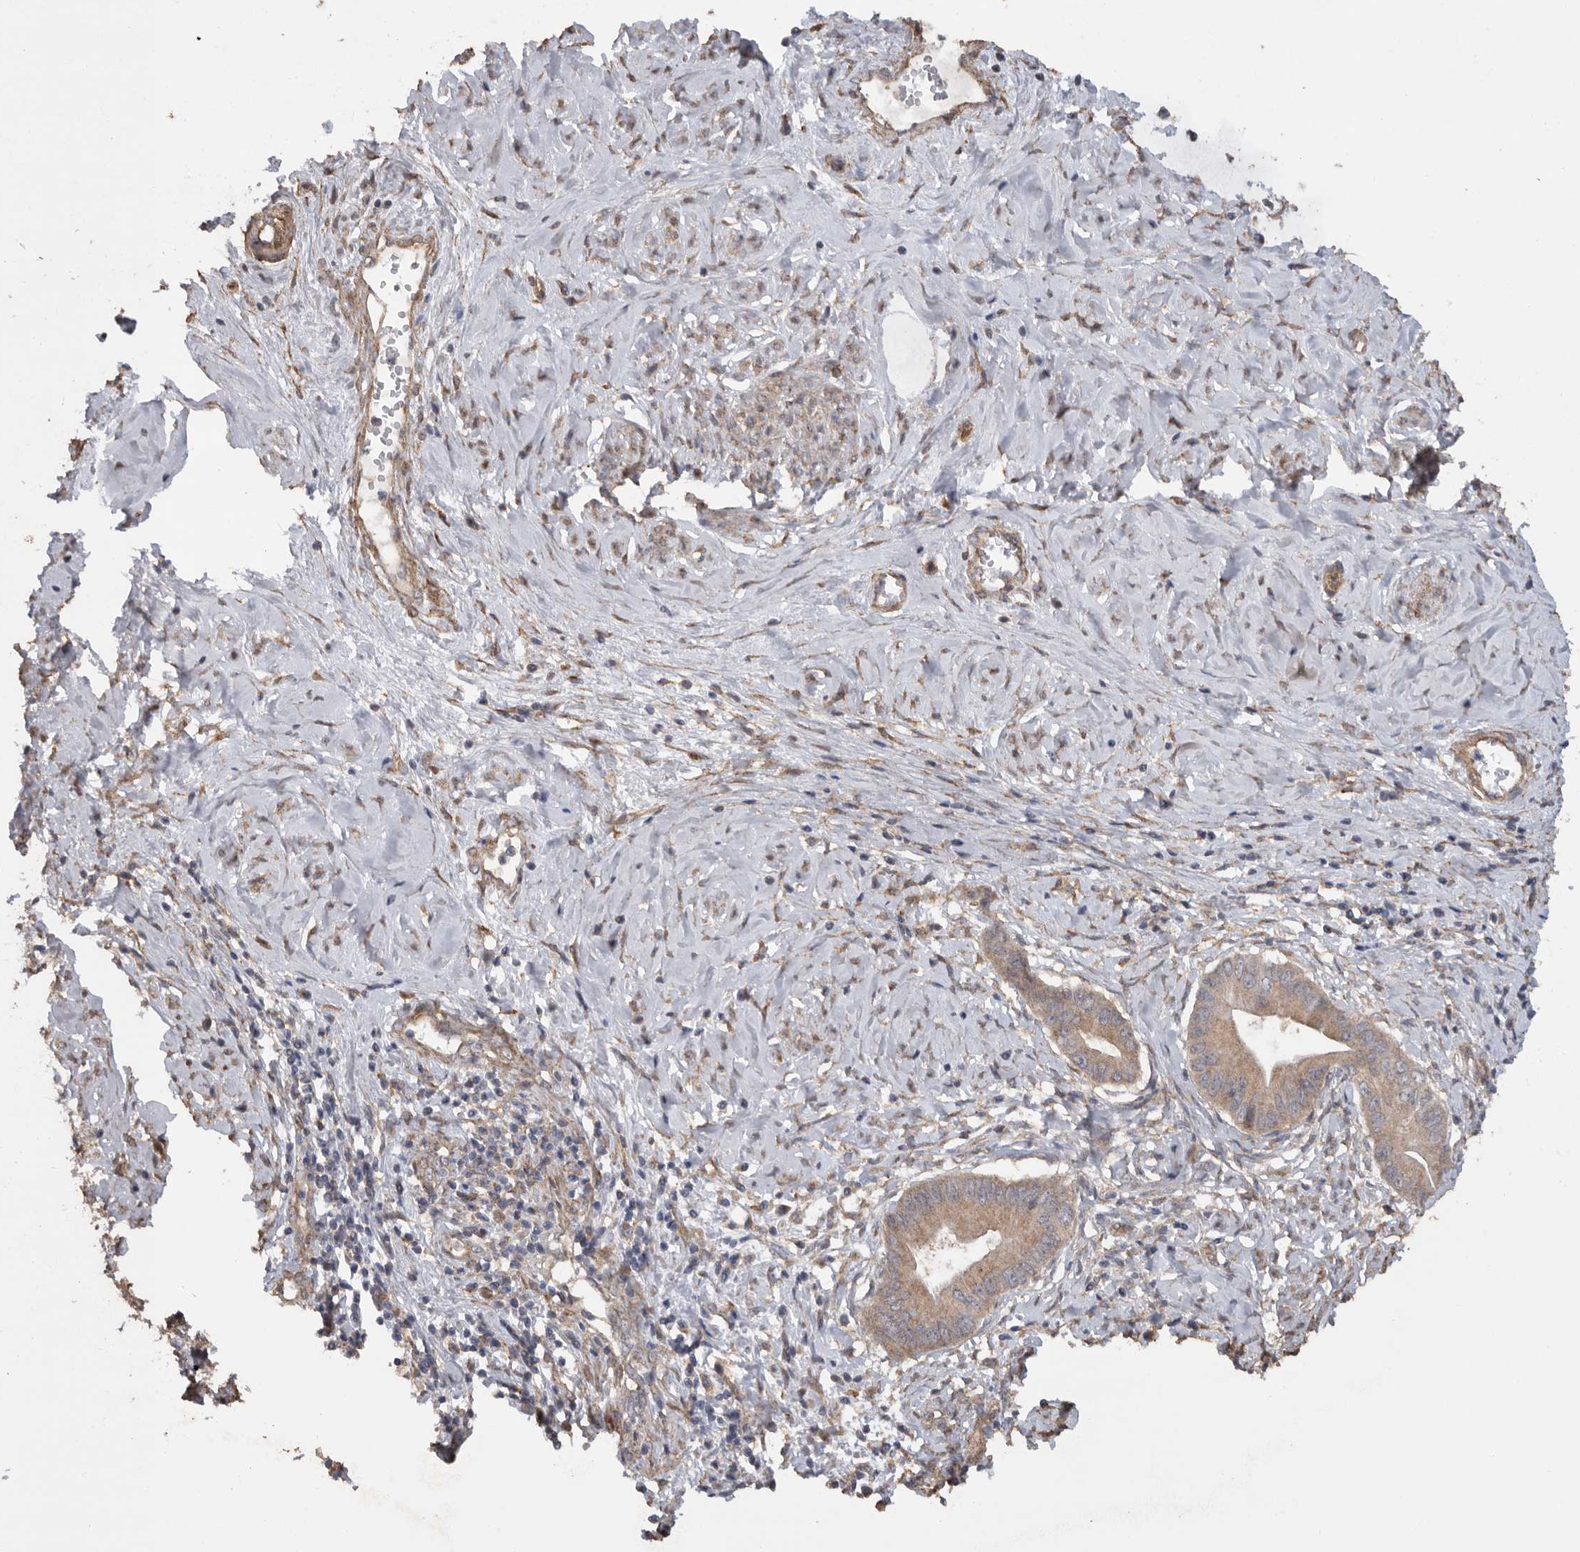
{"staining": {"intensity": "moderate", "quantity": ">75%", "location": "cytoplasmic/membranous"}, "tissue": "cervical cancer", "cell_type": "Tumor cells", "image_type": "cancer", "snomed": [{"axis": "morphology", "description": "Adenocarcinoma, NOS"}, {"axis": "topography", "description": "Cervix"}], "caption": "An image of human adenocarcinoma (cervical) stained for a protein demonstrates moderate cytoplasmic/membranous brown staining in tumor cells.", "gene": "PODXL2", "patient": {"sex": "female", "age": 44}}